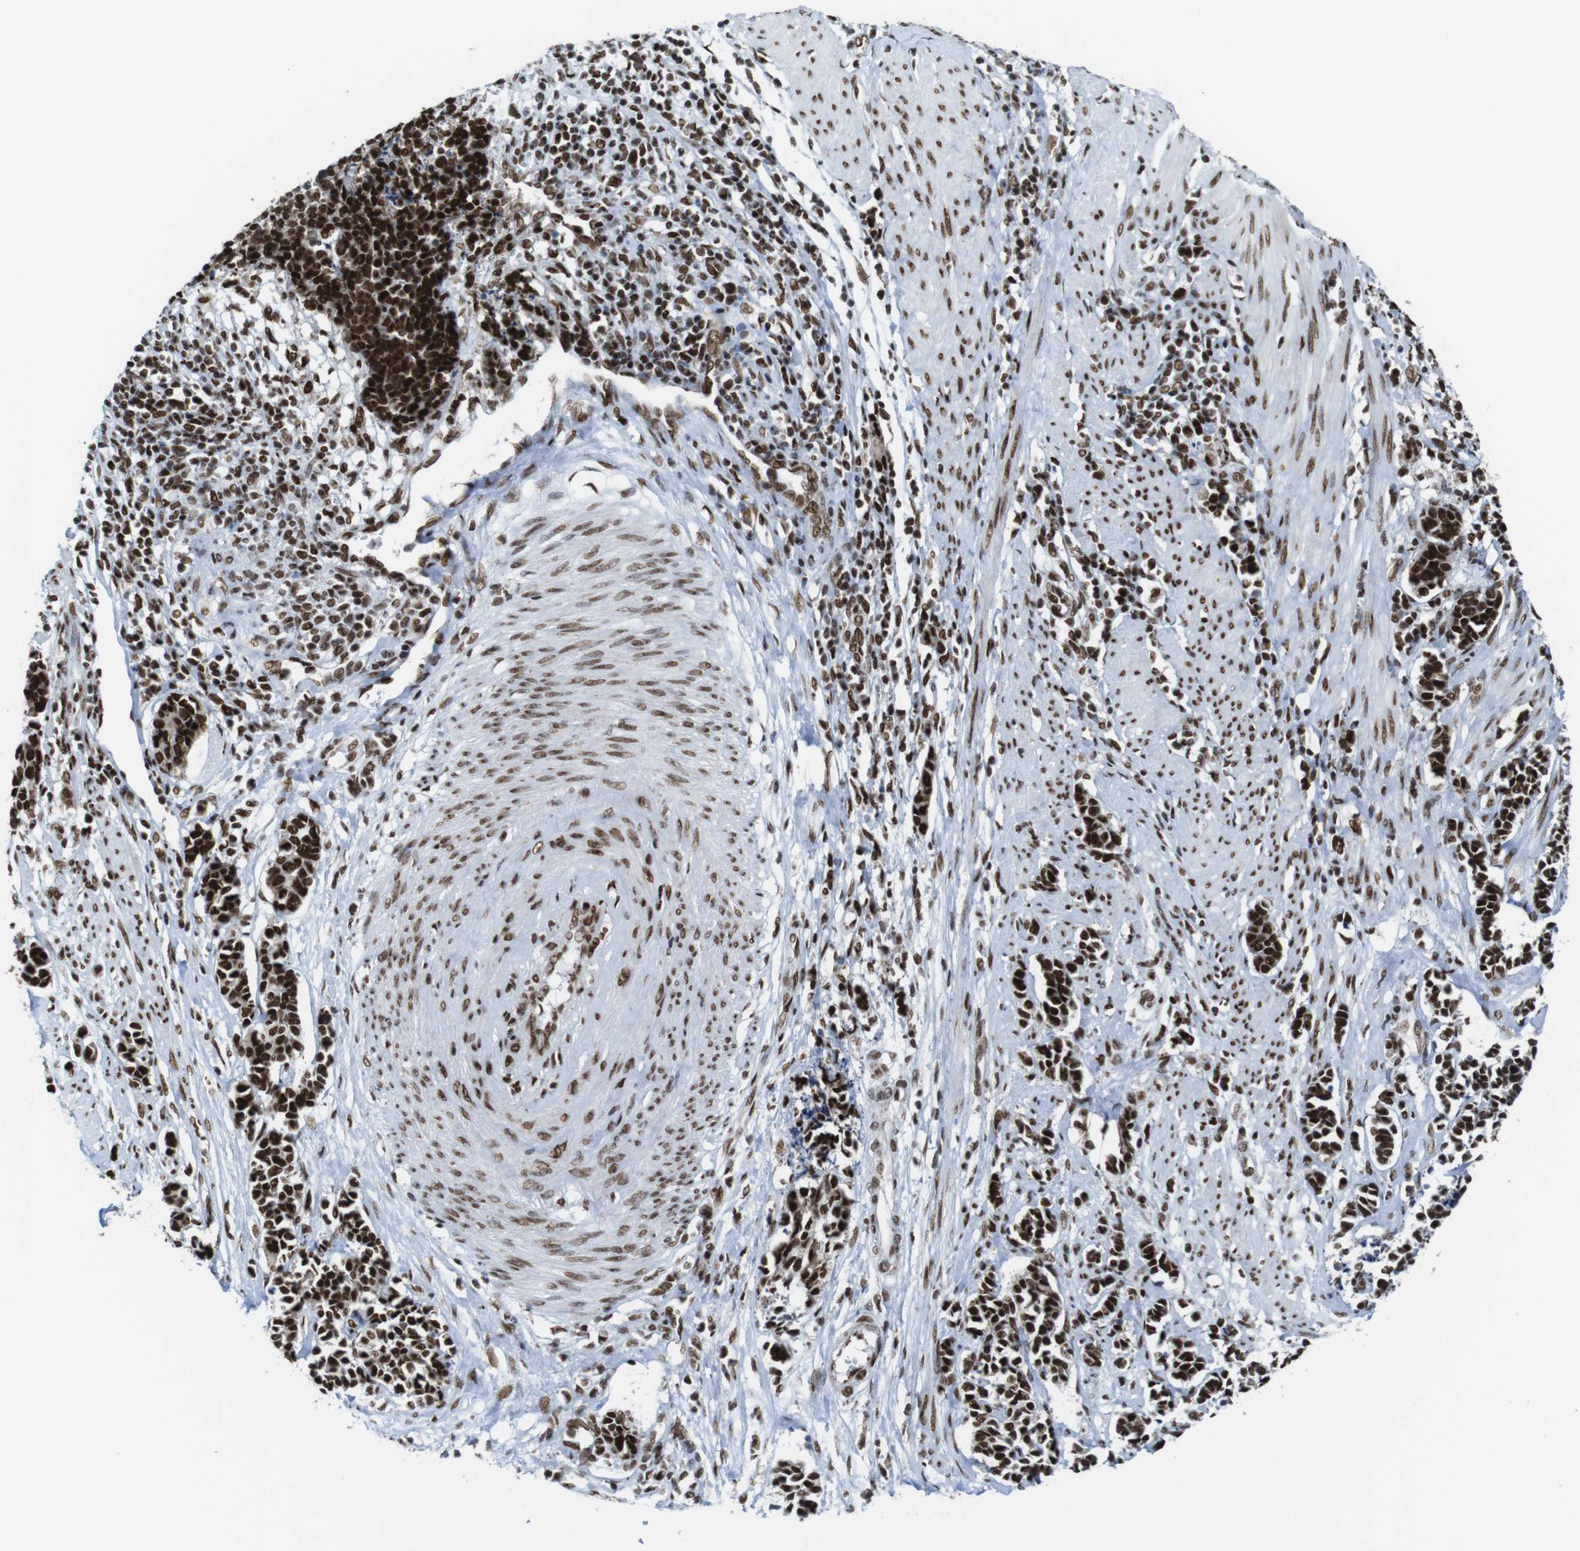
{"staining": {"intensity": "strong", "quantity": ">75%", "location": "nuclear"}, "tissue": "cervical cancer", "cell_type": "Tumor cells", "image_type": "cancer", "snomed": [{"axis": "morphology", "description": "Normal tissue, NOS"}, {"axis": "morphology", "description": "Squamous cell carcinoma, NOS"}, {"axis": "topography", "description": "Cervix"}], "caption": "Strong nuclear expression for a protein is seen in about >75% of tumor cells of cervical squamous cell carcinoma using immunohistochemistry.", "gene": "ROMO1", "patient": {"sex": "female", "age": 35}}